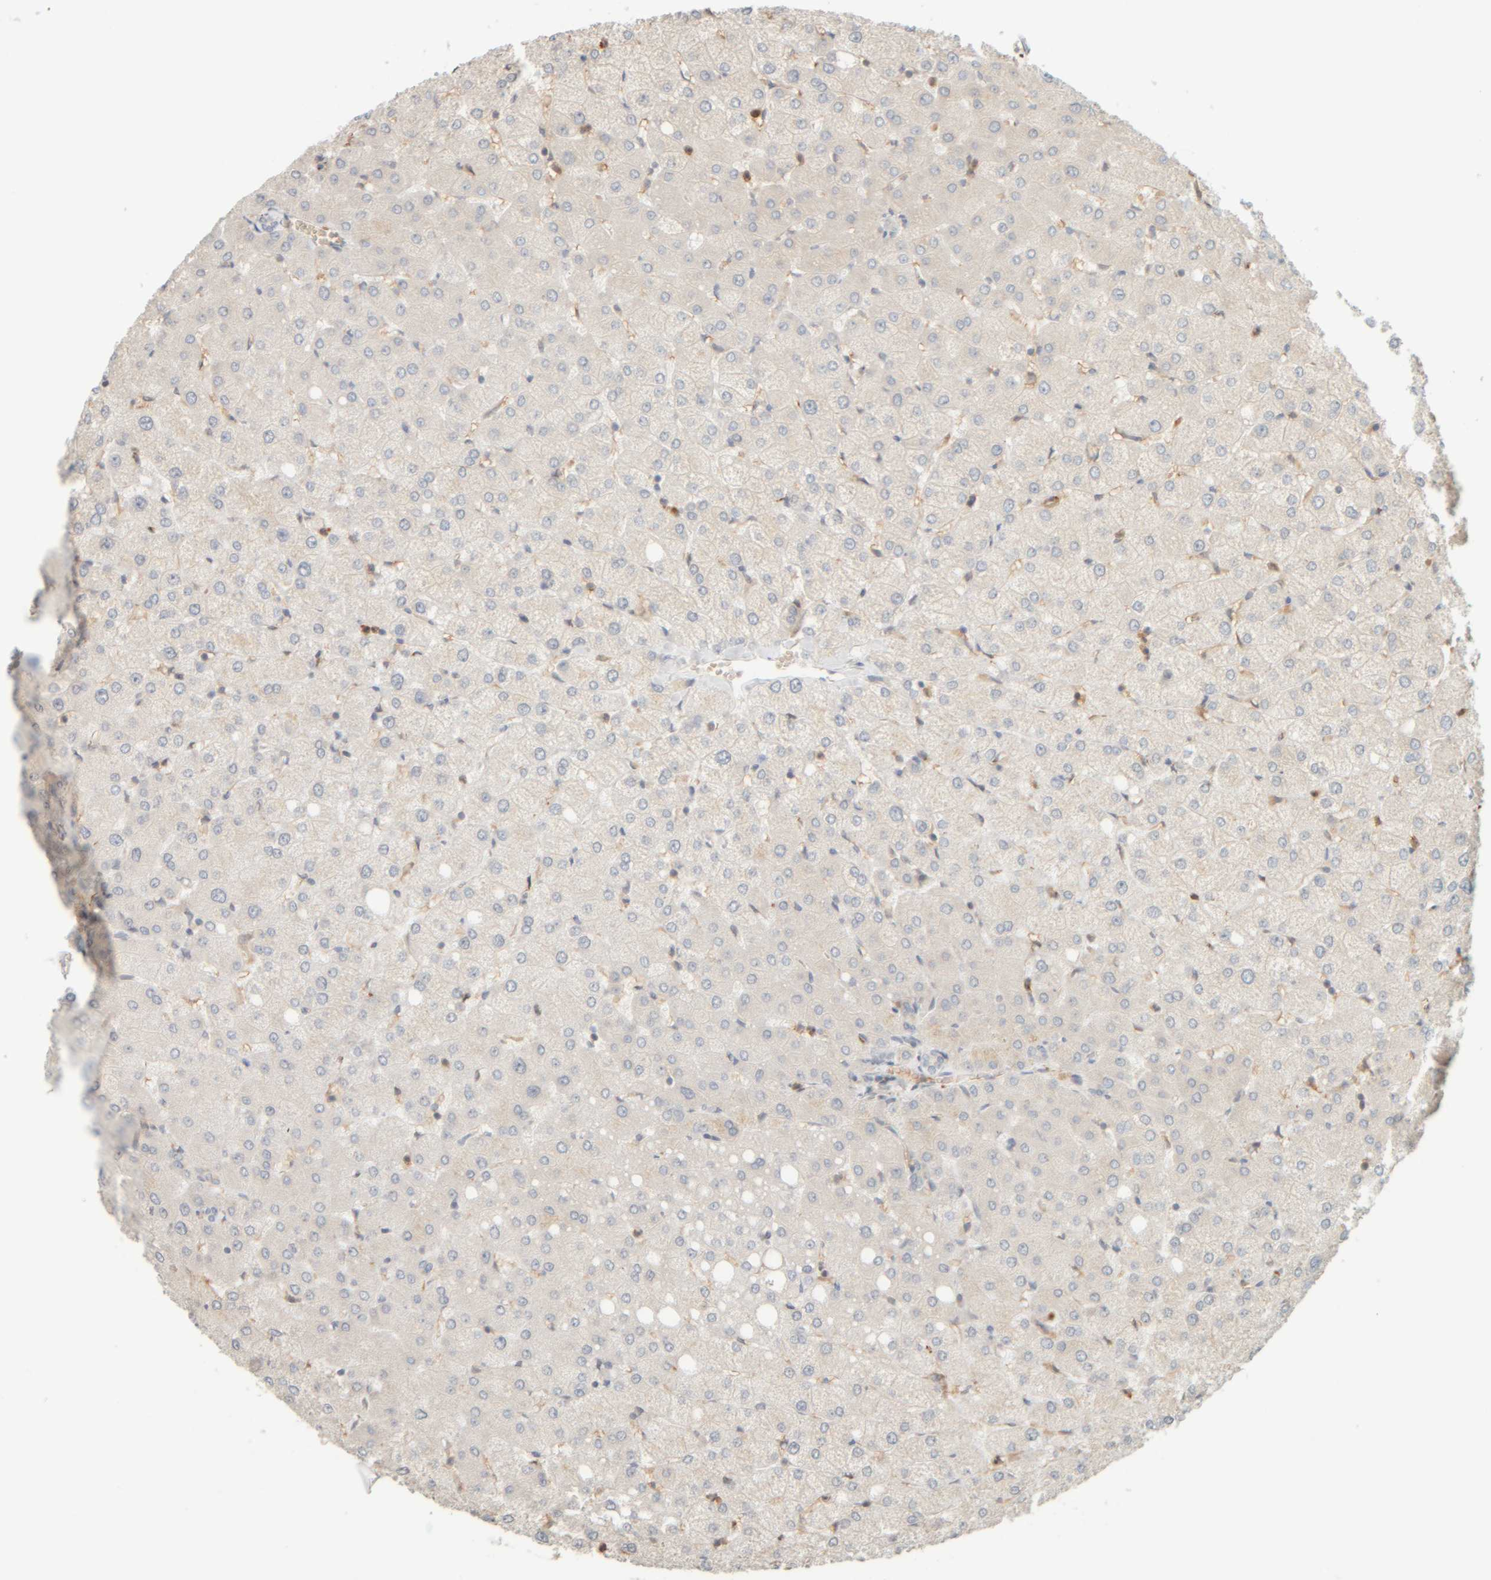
{"staining": {"intensity": "negative", "quantity": "none", "location": "none"}, "tissue": "liver", "cell_type": "Cholangiocytes", "image_type": "normal", "snomed": [{"axis": "morphology", "description": "Normal tissue, NOS"}, {"axis": "topography", "description": "Liver"}], "caption": "Immunohistochemistry image of normal liver: human liver stained with DAB (3,3'-diaminobenzidine) demonstrates no significant protein positivity in cholangiocytes. (IHC, brightfield microscopy, high magnification).", "gene": "AARSD1", "patient": {"sex": "female", "age": 54}}